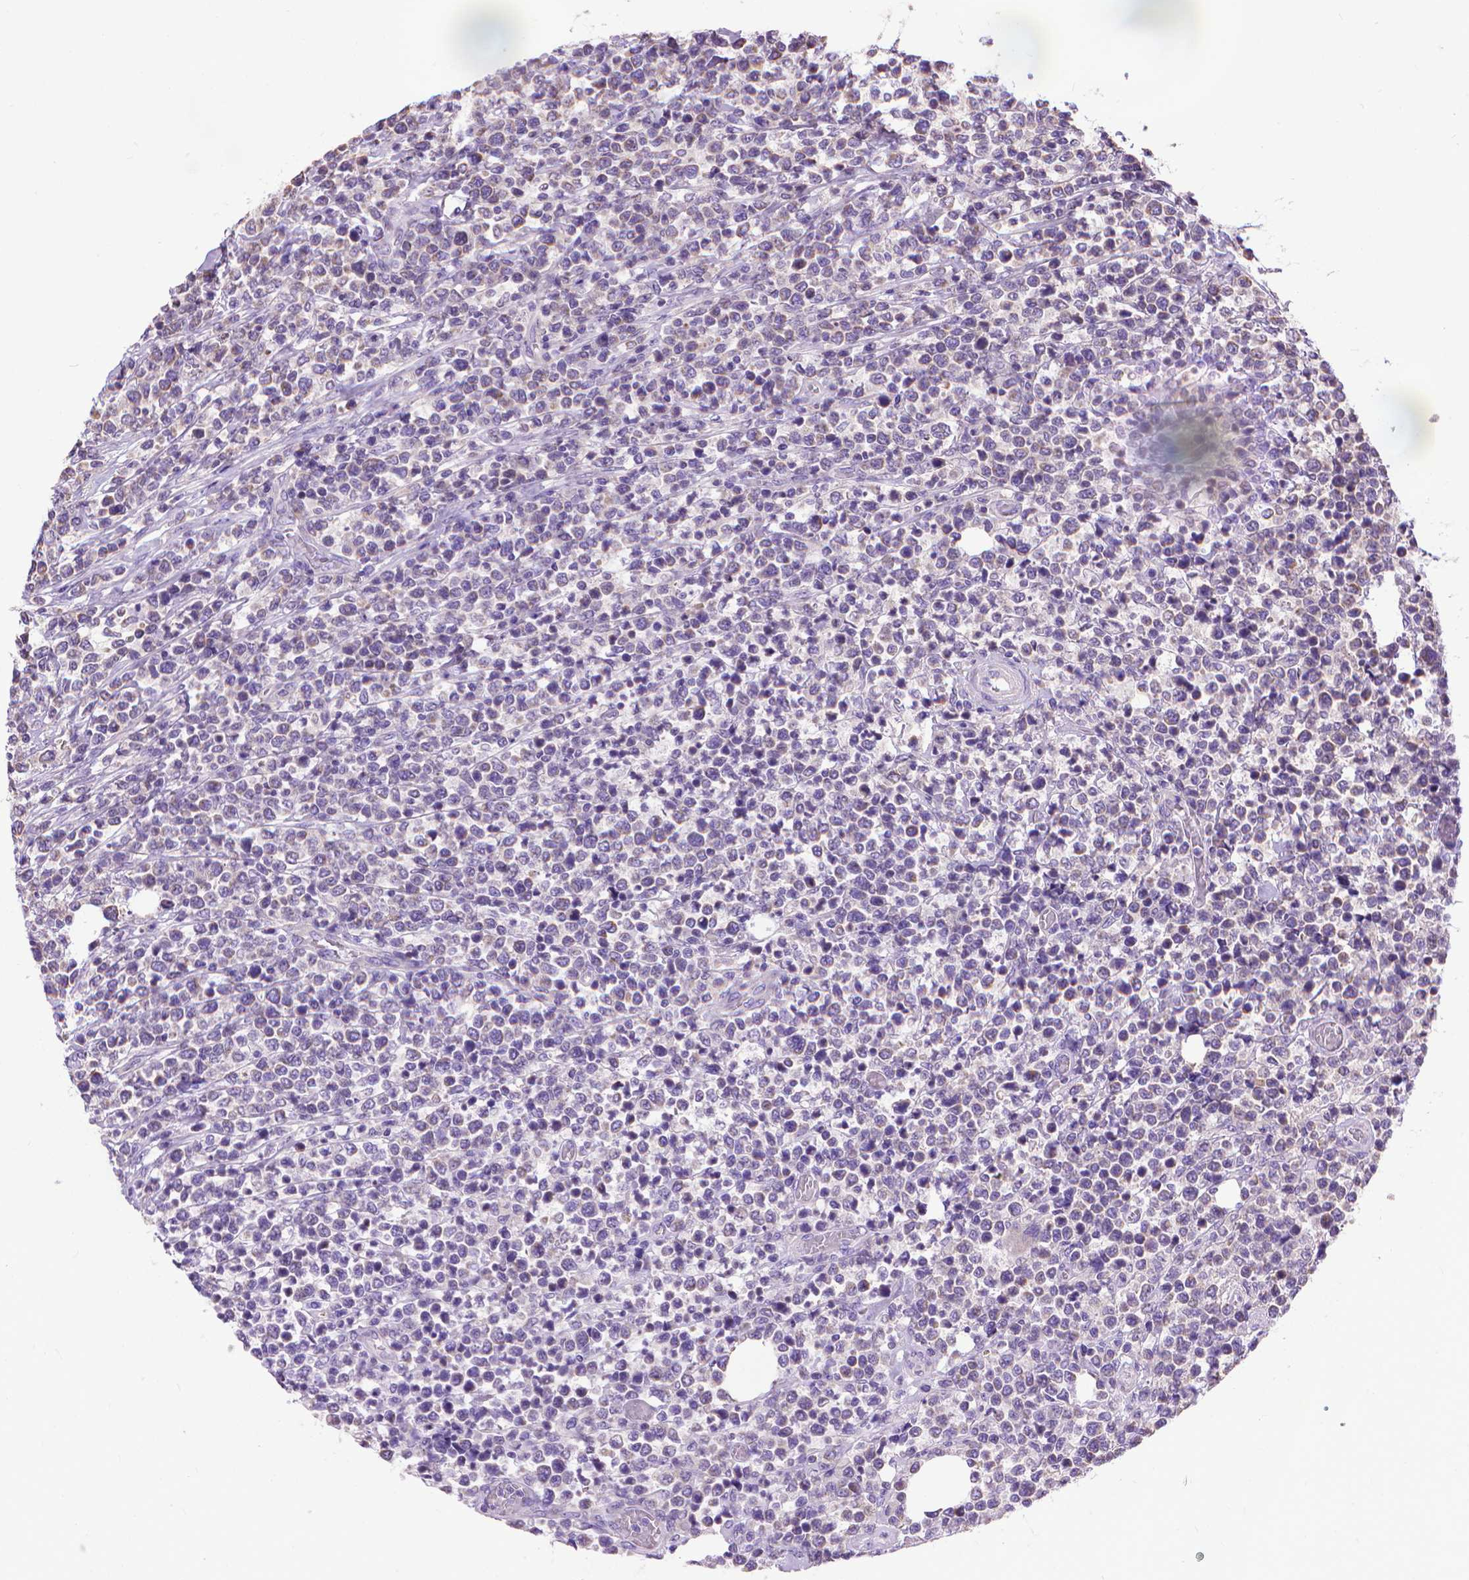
{"staining": {"intensity": "negative", "quantity": "none", "location": "none"}, "tissue": "lymphoma", "cell_type": "Tumor cells", "image_type": "cancer", "snomed": [{"axis": "morphology", "description": "Malignant lymphoma, non-Hodgkin's type, High grade"}, {"axis": "topography", "description": "Soft tissue"}], "caption": "A micrograph of human malignant lymphoma, non-Hodgkin's type (high-grade) is negative for staining in tumor cells.", "gene": "SYN1", "patient": {"sex": "female", "age": 56}}